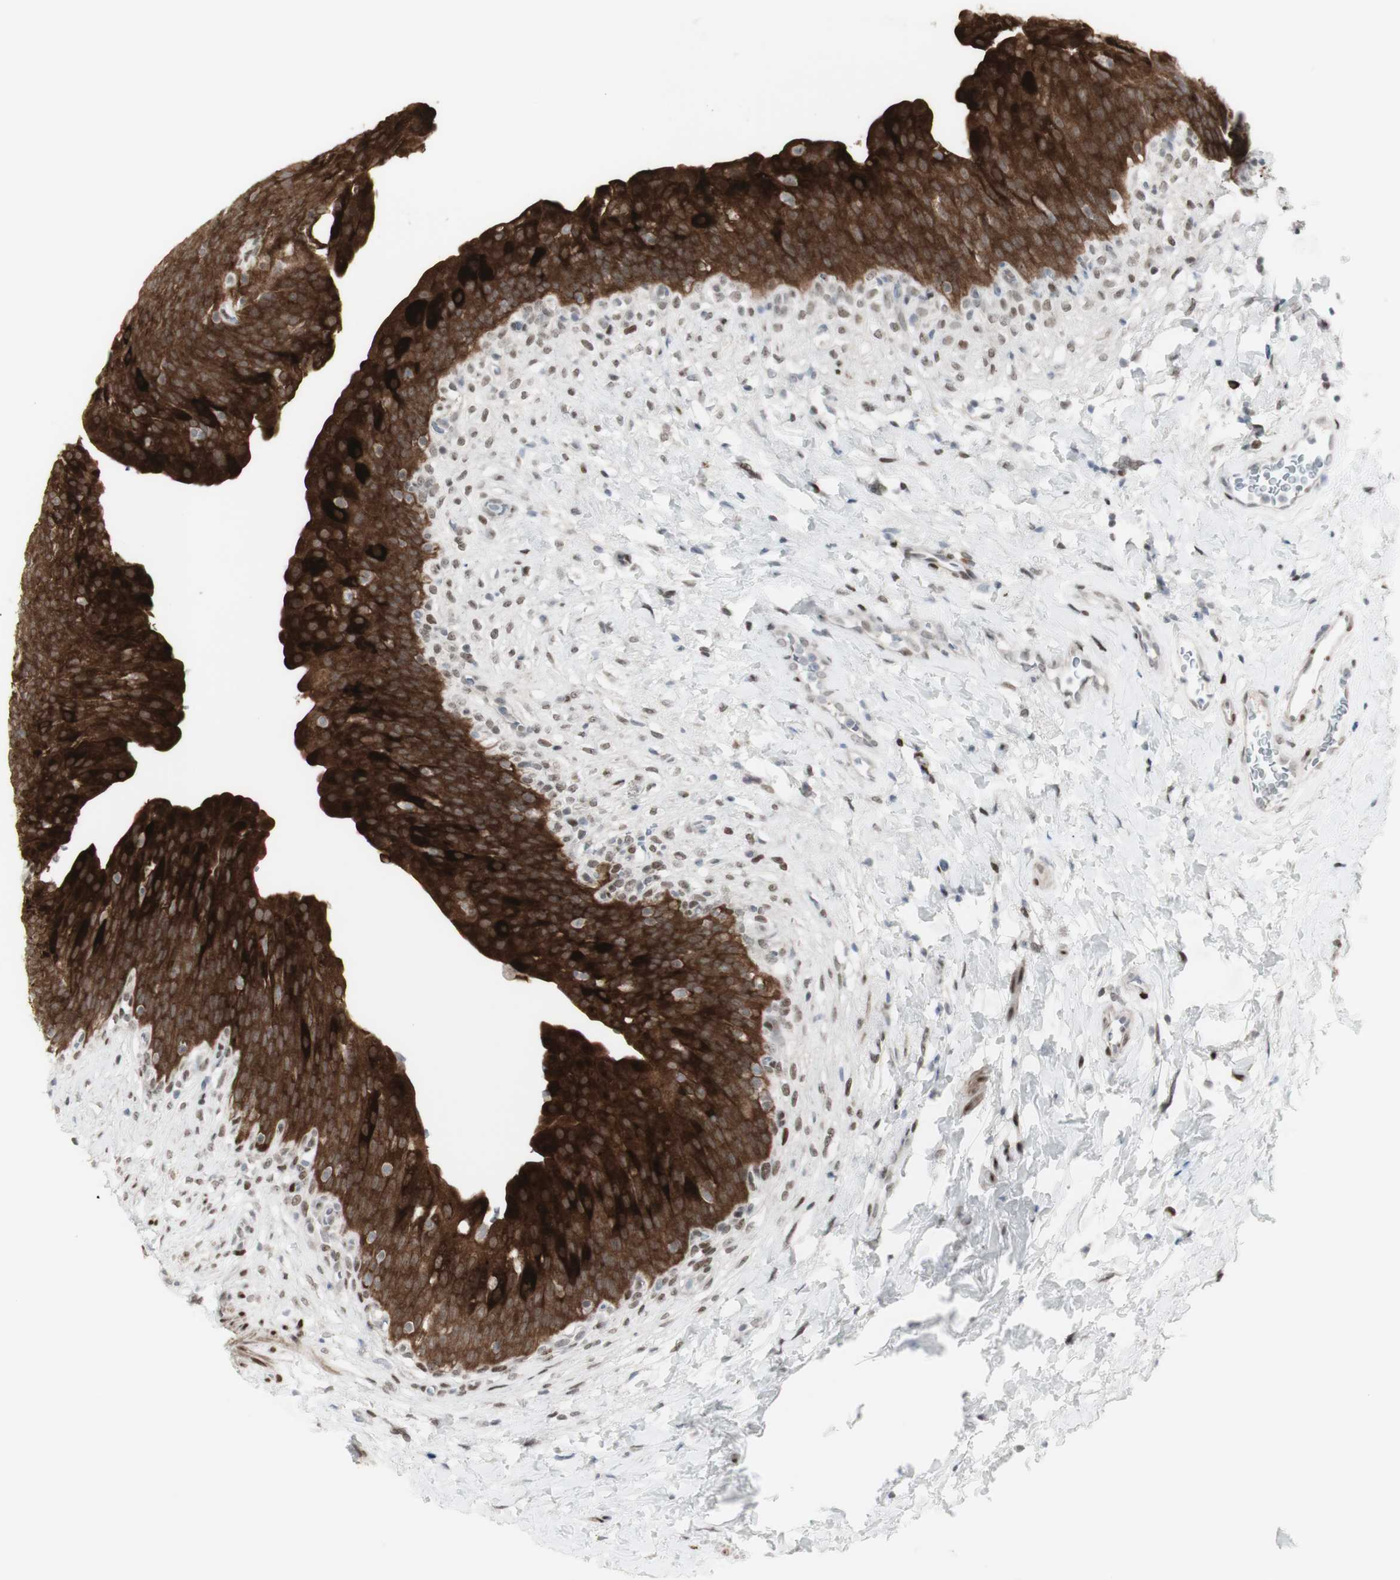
{"staining": {"intensity": "strong", "quantity": ">75%", "location": "cytoplasmic/membranous"}, "tissue": "urinary bladder", "cell_type": "Urothelial cells", "image_type": "normal", "snomed": [{"axis": "morphology", "description": "Normal tissue, NOS"}, {"axis": "topography", "description": "Urinary bladder"}], "caption": "Immunohistochemistry (IHC) (DAB) staining of benign urinary bladder demonstrates strong cytoplasmic/membranous protein positivity in approximately >75% of urothelial cells.", "gene": "C1orf116", "patient": {"sex": "female", "age": 79}}